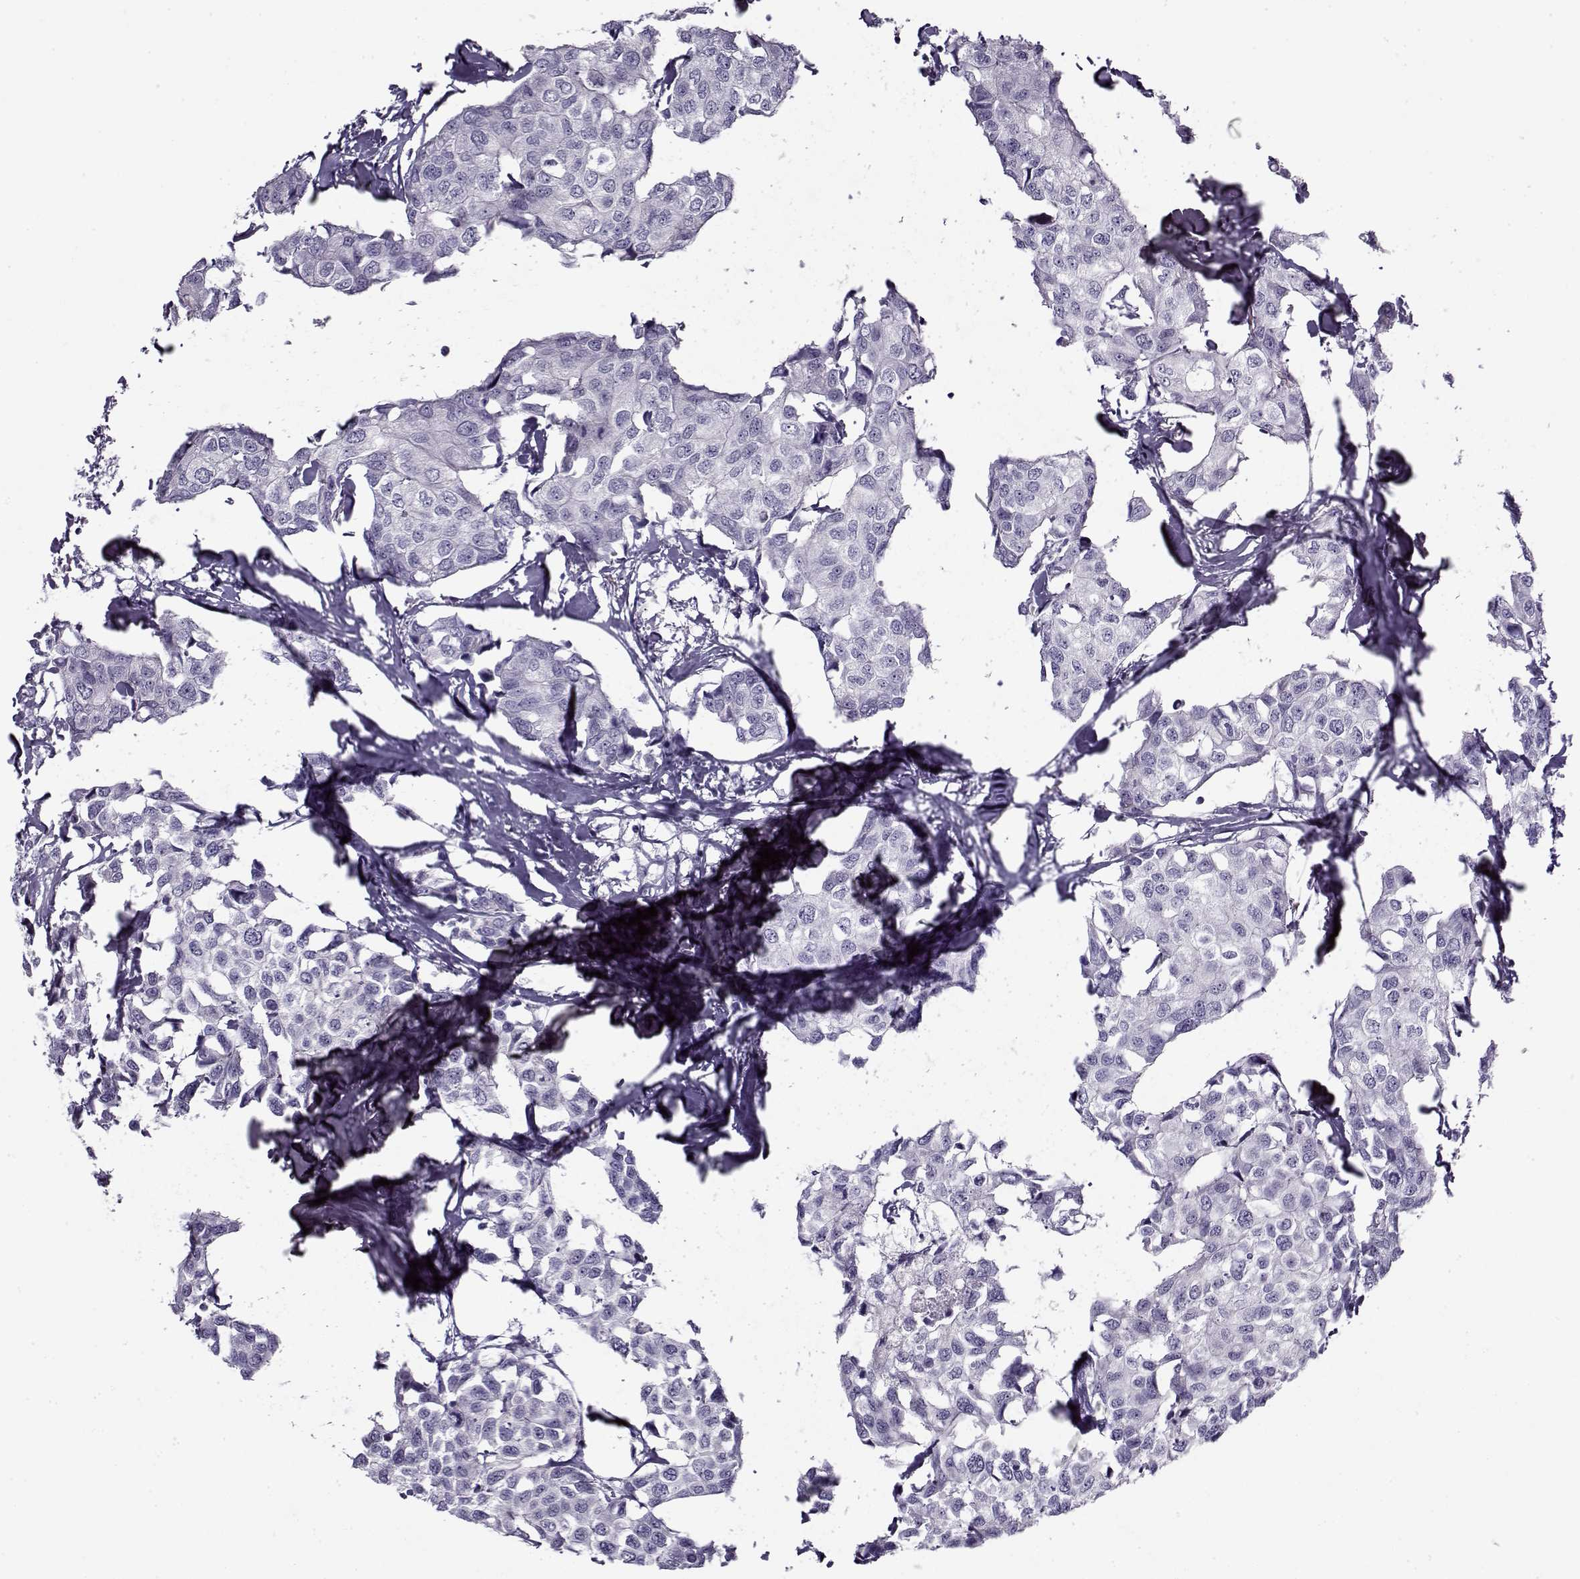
{"staining": {"intensity": "negative", "quantity": "none", "location": "none"}, "tissue": "breast cancer", "cell_type": "Tumor cells", "image_type": "cancer", "snomed": [{"axis": "morphology", "description": "Duct carcinoma"}, {"axis": "topography", "description": "Breast"}], "caption": "Protein analysis of breast cancer (invasive ductal carcinoma) exhibits no significant positivity in tumor cells.", "gene": "PP2D1", "patient": {"sex": "female", "age": 80}}